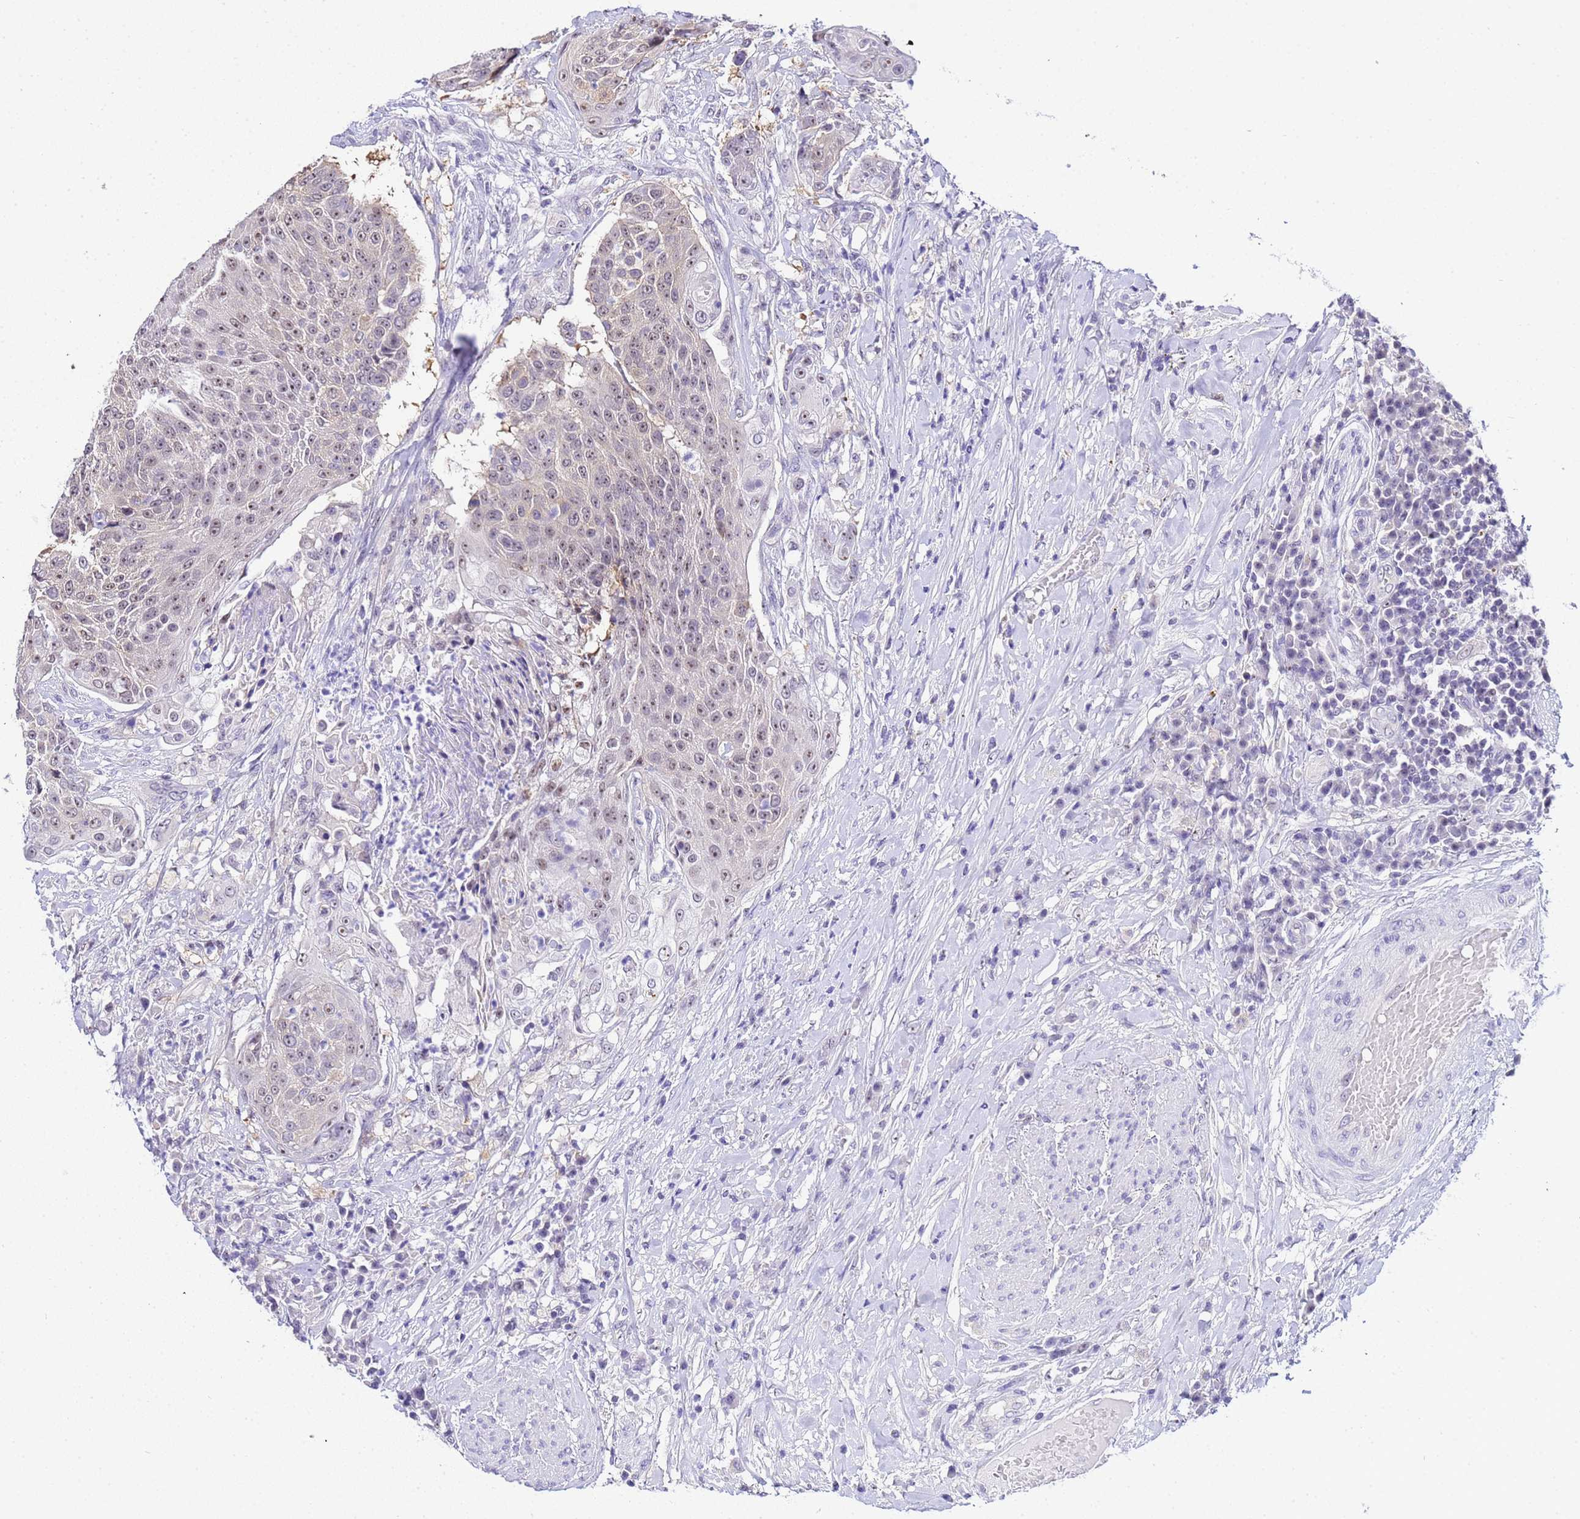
{"staining": {"intensity": "weak", "quantity": "25%-75%", "location": "nuclear"}, "tissue": "urothelial cancer", "cell_type": "Tumor cells", "image_type": "cancer", "snomed": [{"axis": "morphology", "description": "Urothelial carcinoma, High grade"}, {"axis": "topography", "description": "Urinary bladder"}], "caption": "Urothelial cancer stained with a brown dye exhibits weak nuclear positive expression in about 25%-75% of tumor cells.", "gene": "ACTL6B", "patient": {"sex": "female", "age": 63}}